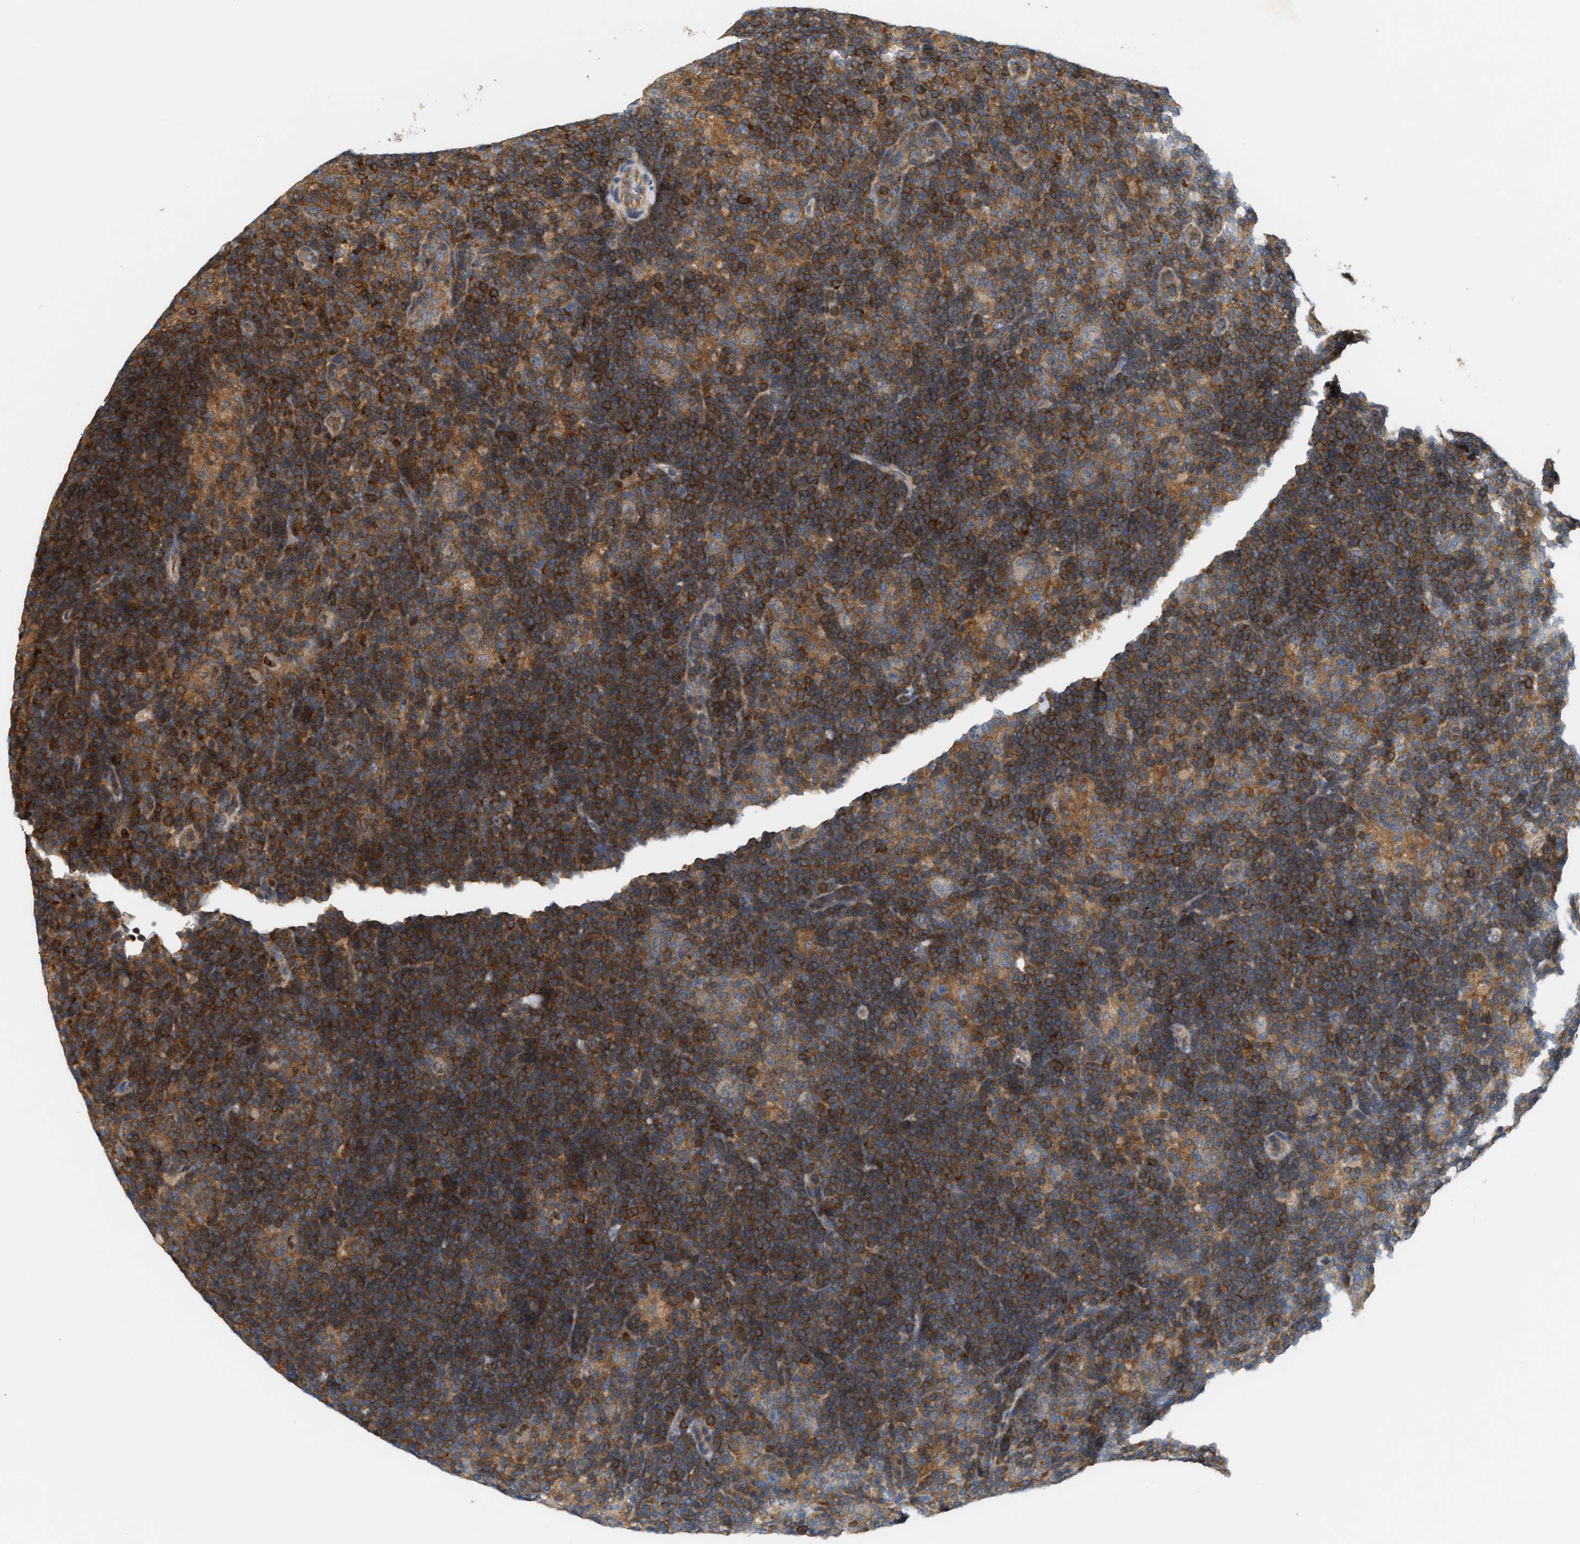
{"staining": {"intensity": "weak", "quantity": "25%-75%", "location": "cytoplasmic/membranous"}, "tissue": "lymphoma", "cell_type": "Tumor cells", "image_type": "cancer", "snomed": [{"axis": "morphology", "description": "Hodgkin's disease, NOS"}, {"axis": "topography", "description": "Lymph node"}], "caption": "This micrograph demonstrates Hodgkin's disease stained with IHC to label a protein in brown. The cytoplasmic/membranous of tumor cells show weak positivity for the protein. Nuclei are counter-stained blue.", "gene": "DBNL", "patient": {"sex": "female", "age": 57}}